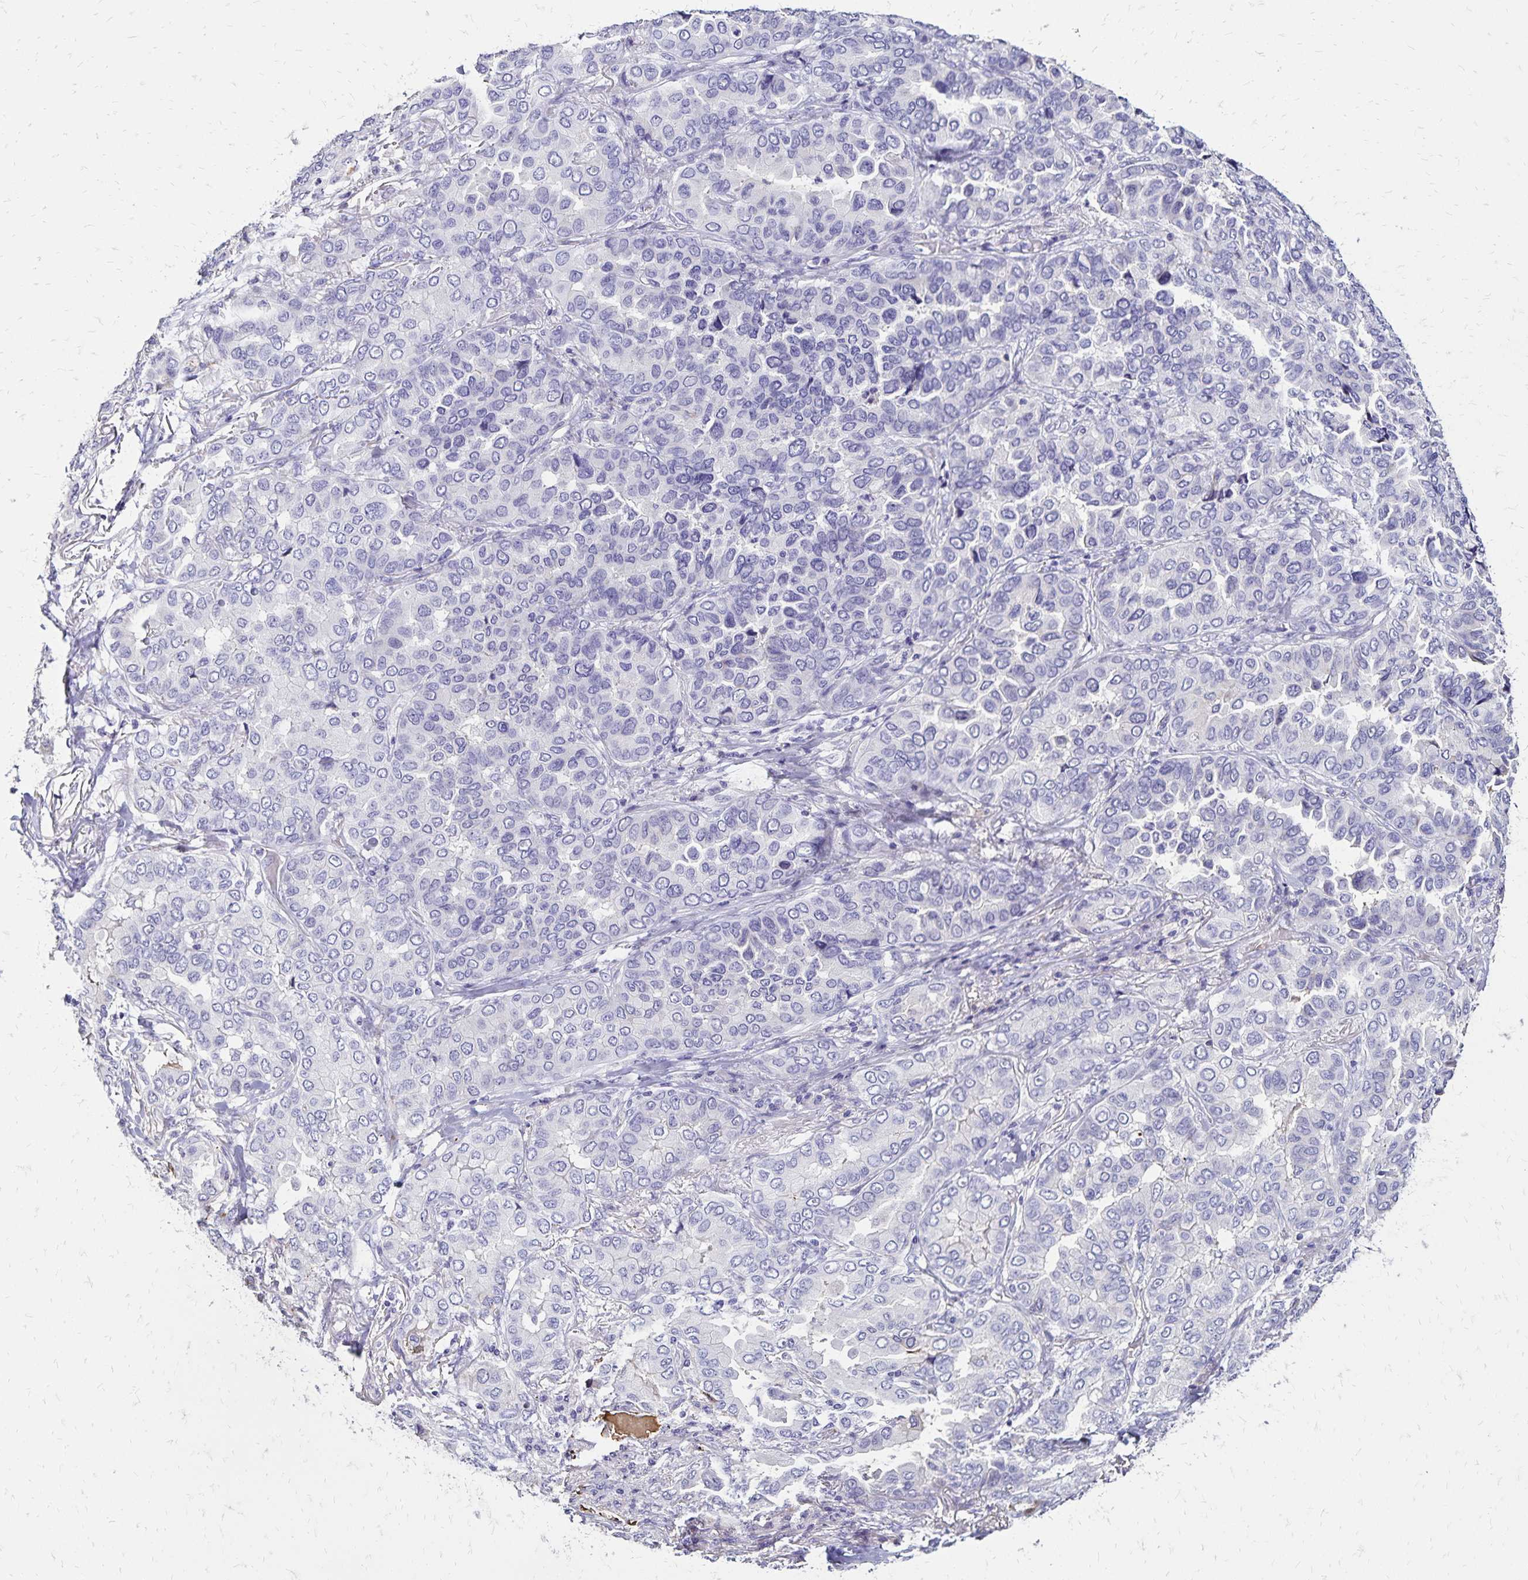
{"staining": {"intensity": "negative", "quantity": "none", "location": "none"}, "tissue": "lung cancer", "cell_type": "Tumor cells", "image_type": "cancer", "snomed": [{"axis": "morphology", "description": "Aneuploidy"}, {"axis": "morphology", "description": "Adenocarcinoma, NOS"}, {"axis": "morphology", "description": "Adenocarcinoma, metastatic, NOS"}, {"axis": "topography", "description": "Lymph node"}, {"axis": "topography", "description": "Lung"}], "caption": "A micrograph of lung cancer stained for a protein exhibits no brown staining in tumor cells.", "gene": "KISS1", "patient": {"sex": "female", "age": 48}}